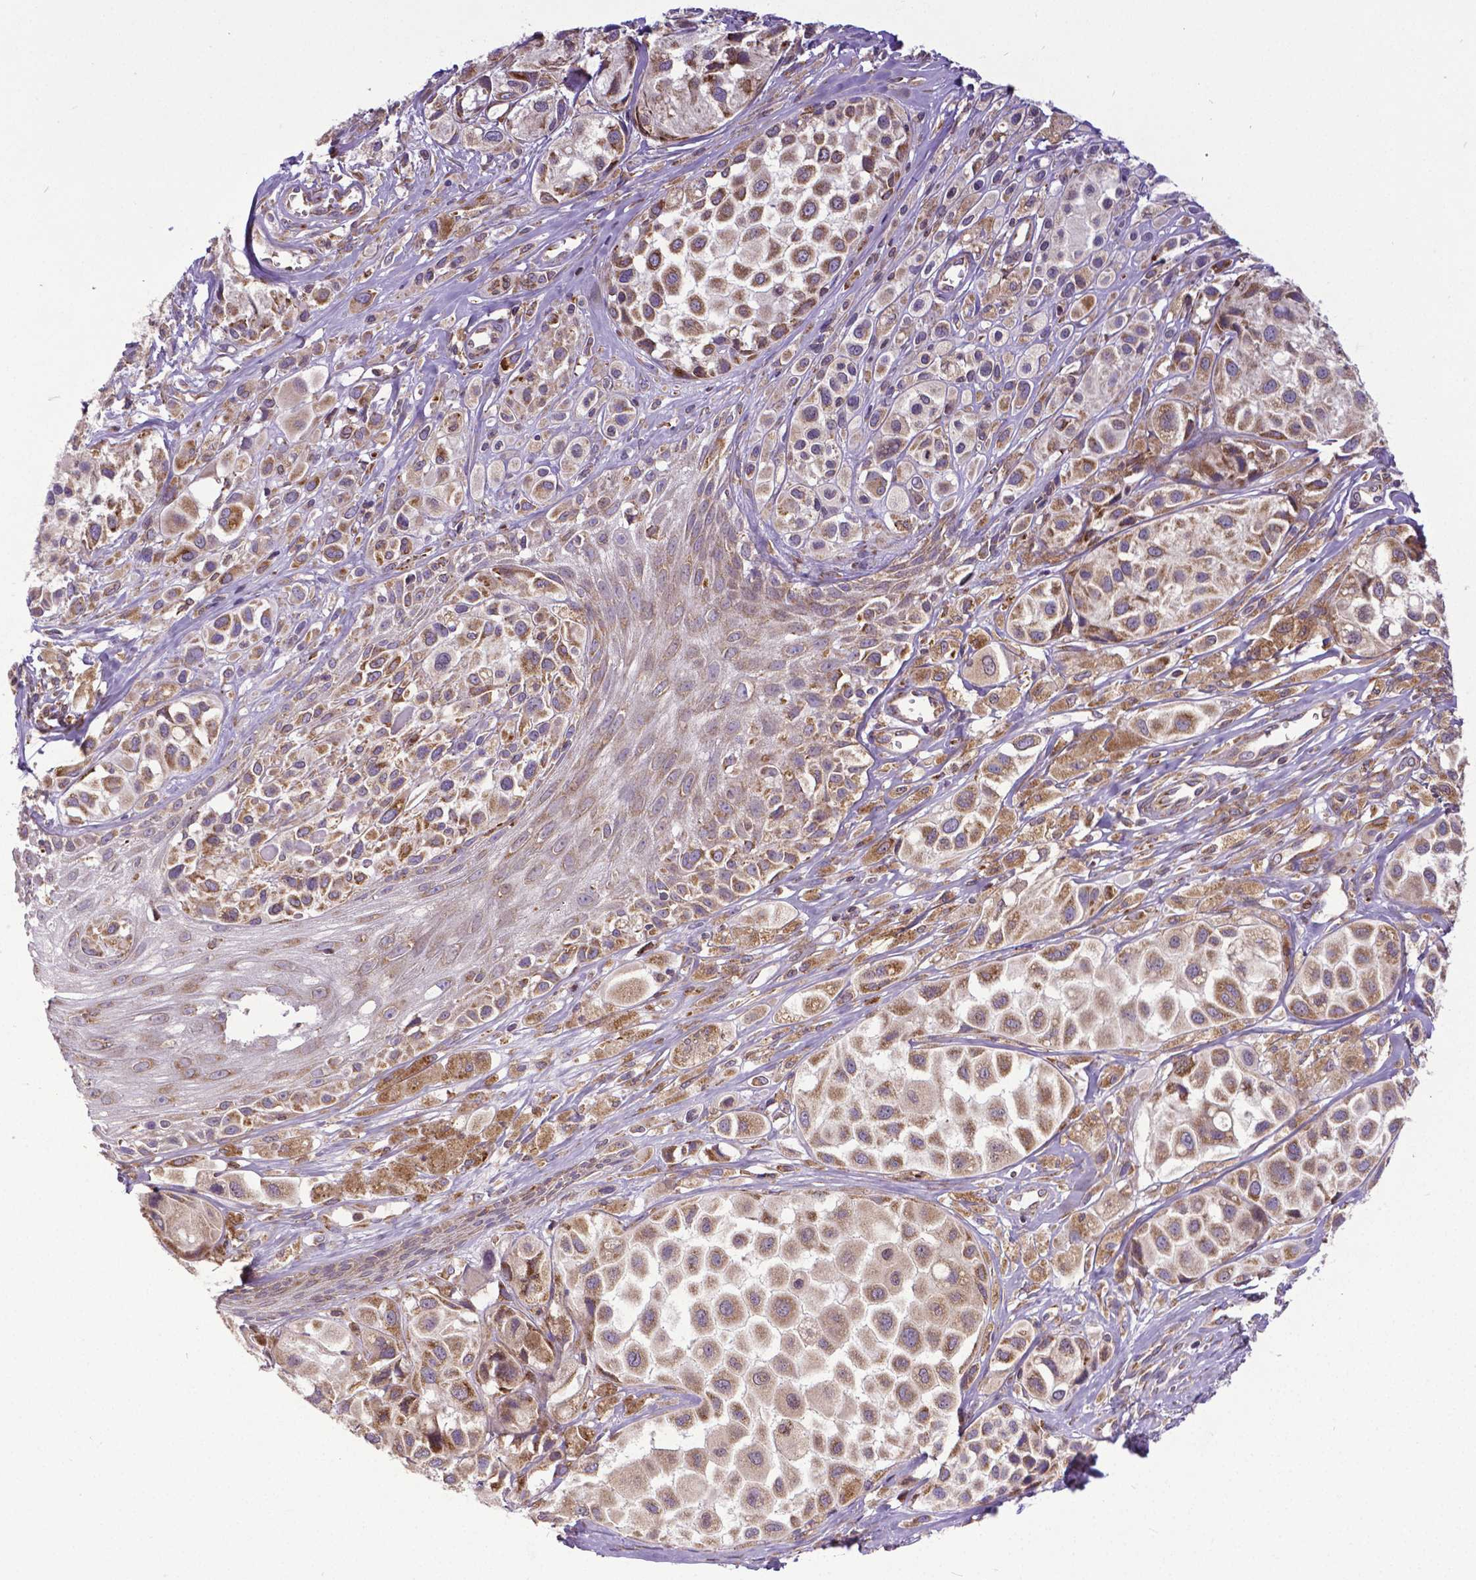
{"staining": {"intensity": "moderate", "quantity": ">75%", "location": "cytoplasmic/membranous"}, "tissue": "melanoma", "cell_type": "Tumor cells", "image_type": "cancer", "snomed": [{"axis": "morphology", "description": "Malignant melanoma, NOS"}, {"axis": "topography", "description": "Skin"}], "caption": "Immunohistochemistry histopathology image of neoplastic tissue: malignant melanoma stained using IHC displays medium levels of moderate protein expression localized specifically in the cytoplasmic/membranous of tumor cells, appearing as a cytoplasmic/membranous brown color.", "gene": "MTDH", "patient": {"sex": "male", "age": 77}}